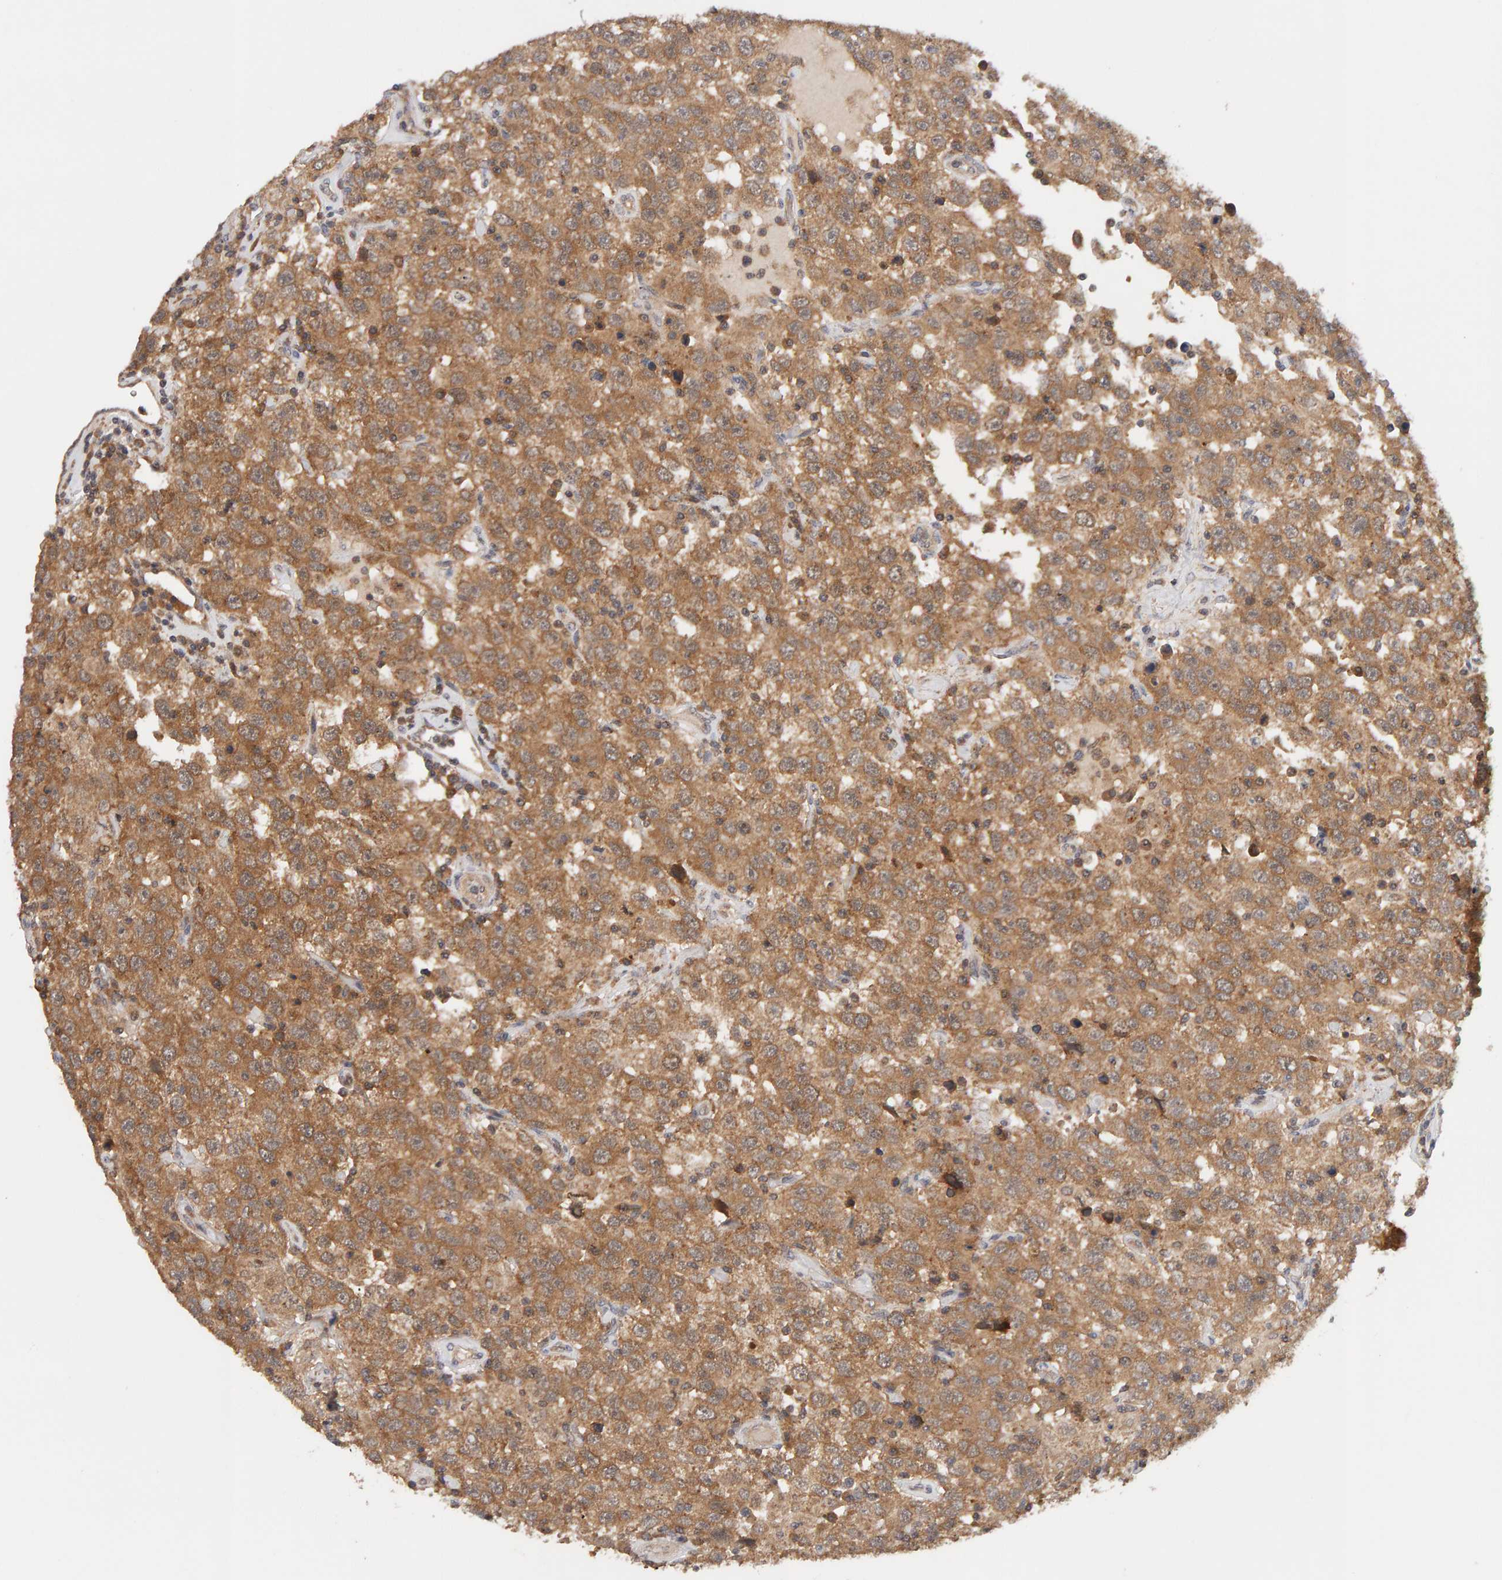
{"staining": {"intensity": "moderate", "quantity": ">75%", "location": "cytoplasmic/membranous"}, "tissue": "testis cancer", "cell_type": "Tumor cells", "image_type": "cancer", "snomed": [{"axis": "morphology", "description": "Seminoma, NOS"}, {"axis": "topography", "description": "Testis"}], "caption": "A medium amount of moderate cytoplasmic/membranous expression is appreciated in approximately >75% of tumor cells in seminoma (testis) tissue. The staining was performed using DAB, with brown indicating positive protein expression. Nuclei are stained blue with hematoxylin.", "gene": "DNAJC7", "patient": {"sex": "male", "age": 41}}